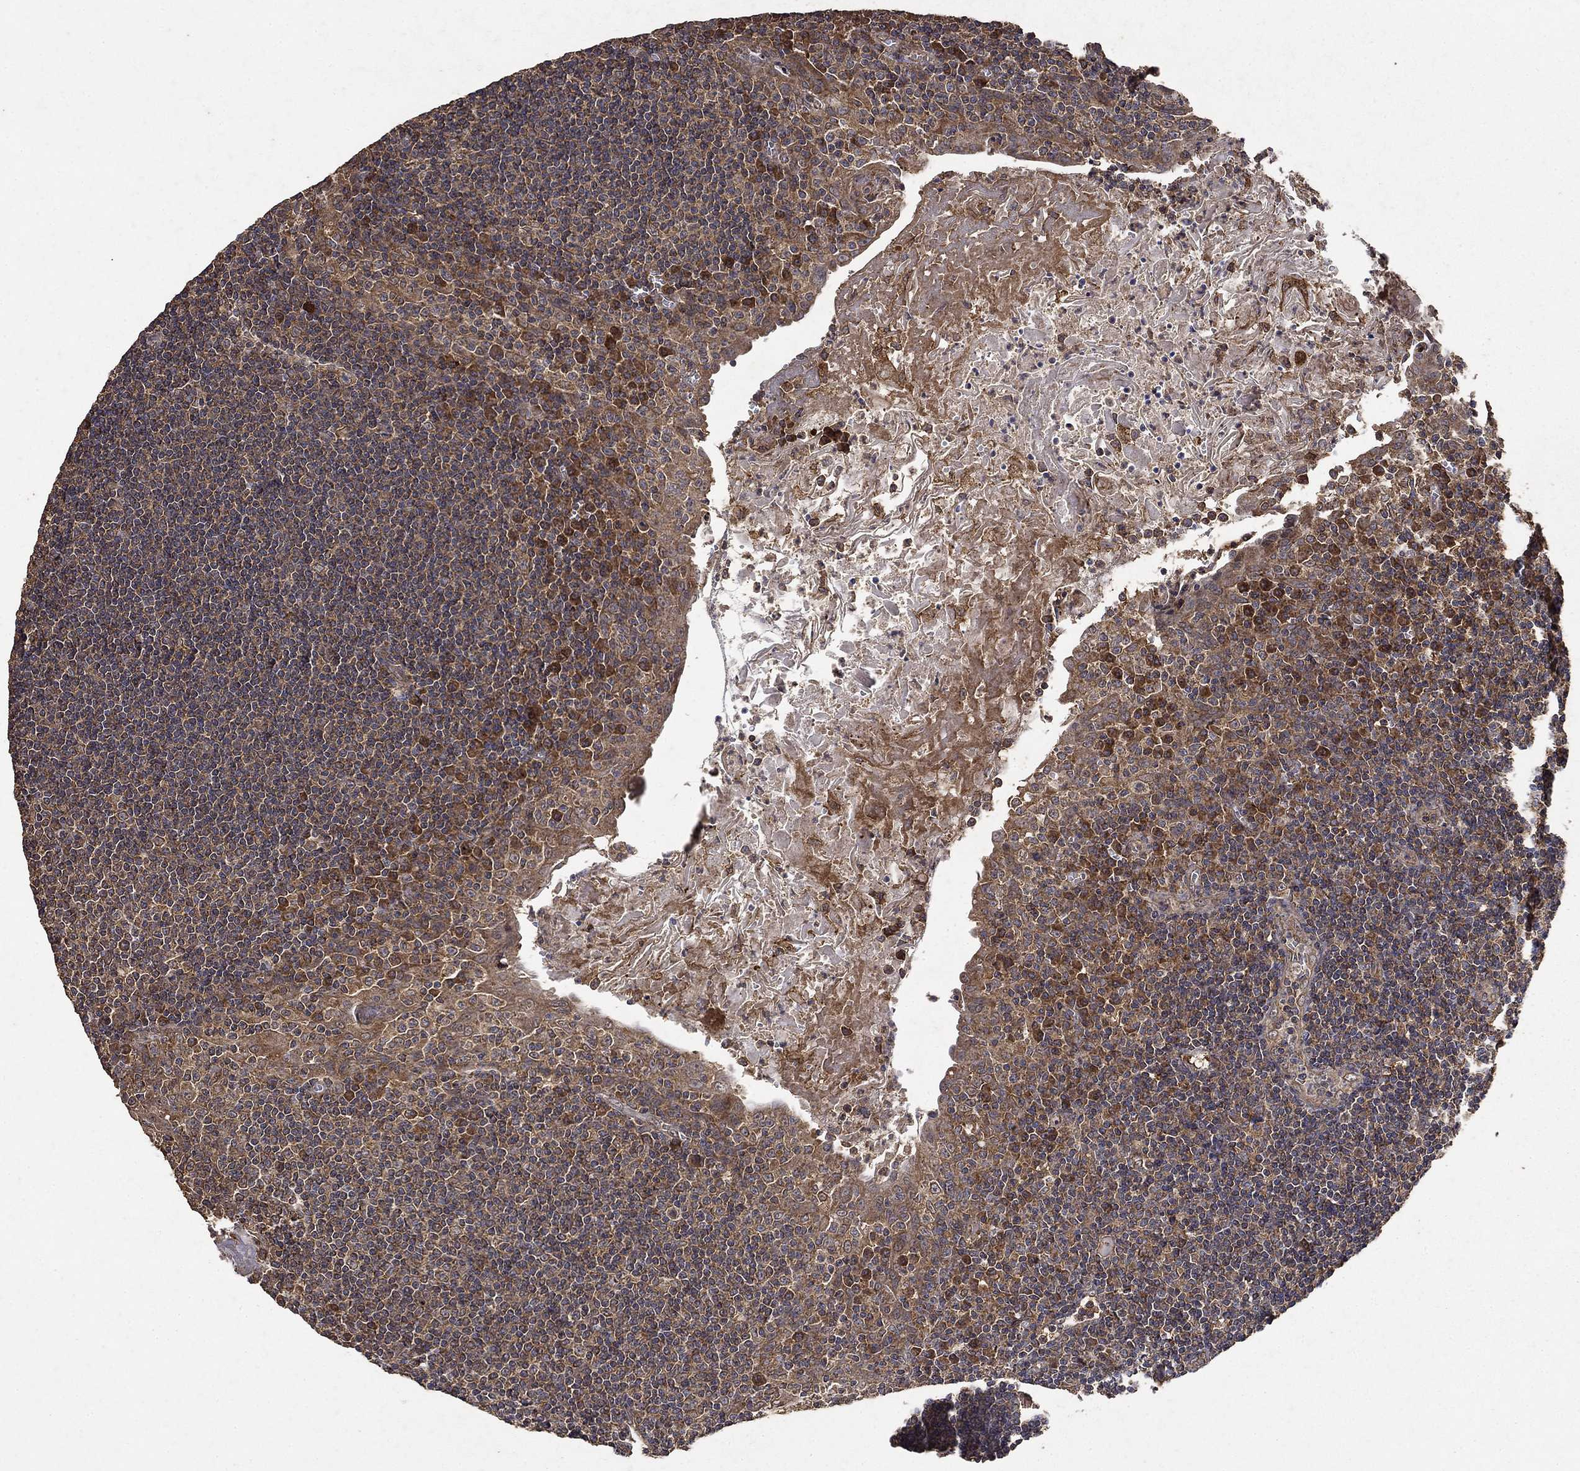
{"staining": {"intensity": "weak", "quantity": "<25%", "location": "cytoplasmic/membranous"}, "tissue": "tonsil", "cell_type": "Germinal center cells", "image_type": "normal", "snomed": [{"axis": "morphology", "description": "Normal tissue, NOS"}, {"axis": "morphology", "description": "Inflammation, NOS"}, {"axis": "topography", "description": "Tonsil"}], "caption": "A high-resolution image shows IHC staining of normal tonsil, which reveals no significant expression in germinal center cells.", "gene": "IFRD1", "patient": {"sex": "female", "age": 31}}